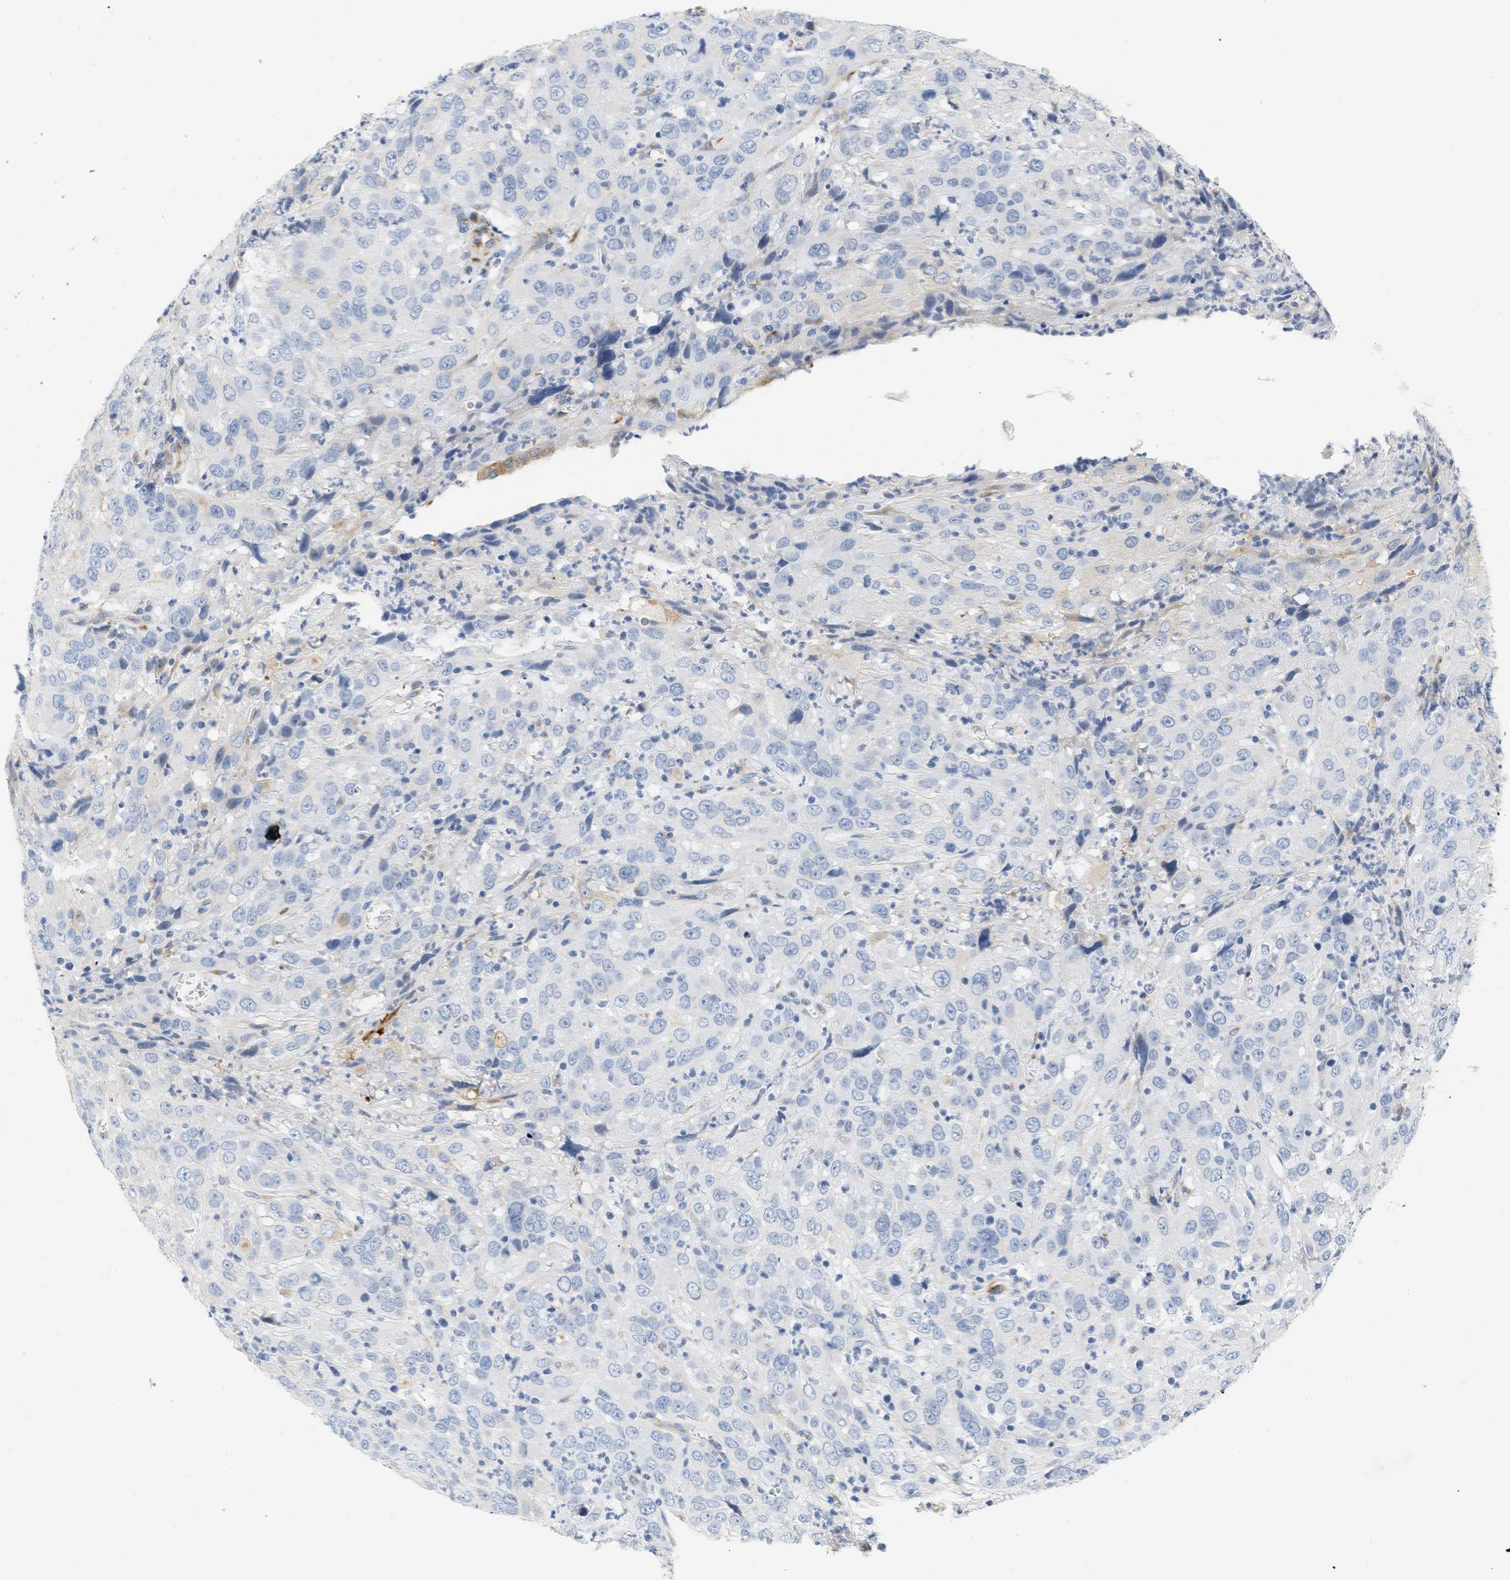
{"staining": {"intensity": "negative", "quantity": "none", "location": "none"}, "tissue": "cervical cancer", "cell_type": "Tumor cells", "image_type": "cancer", "snomed": [{"axis": "morphology", "description": "Squamous cell carcinoma, NOS"}, {"axis": "topography", "description": "Cervix"}], "caption": "IHC of human cervical cancer demonstrates no staining in tumor cells. (DAB immunohistochemistry with hematoxylin counter stain).", "gene": "SLC30A7", "patient": {"sex": "female", "age": 32}}